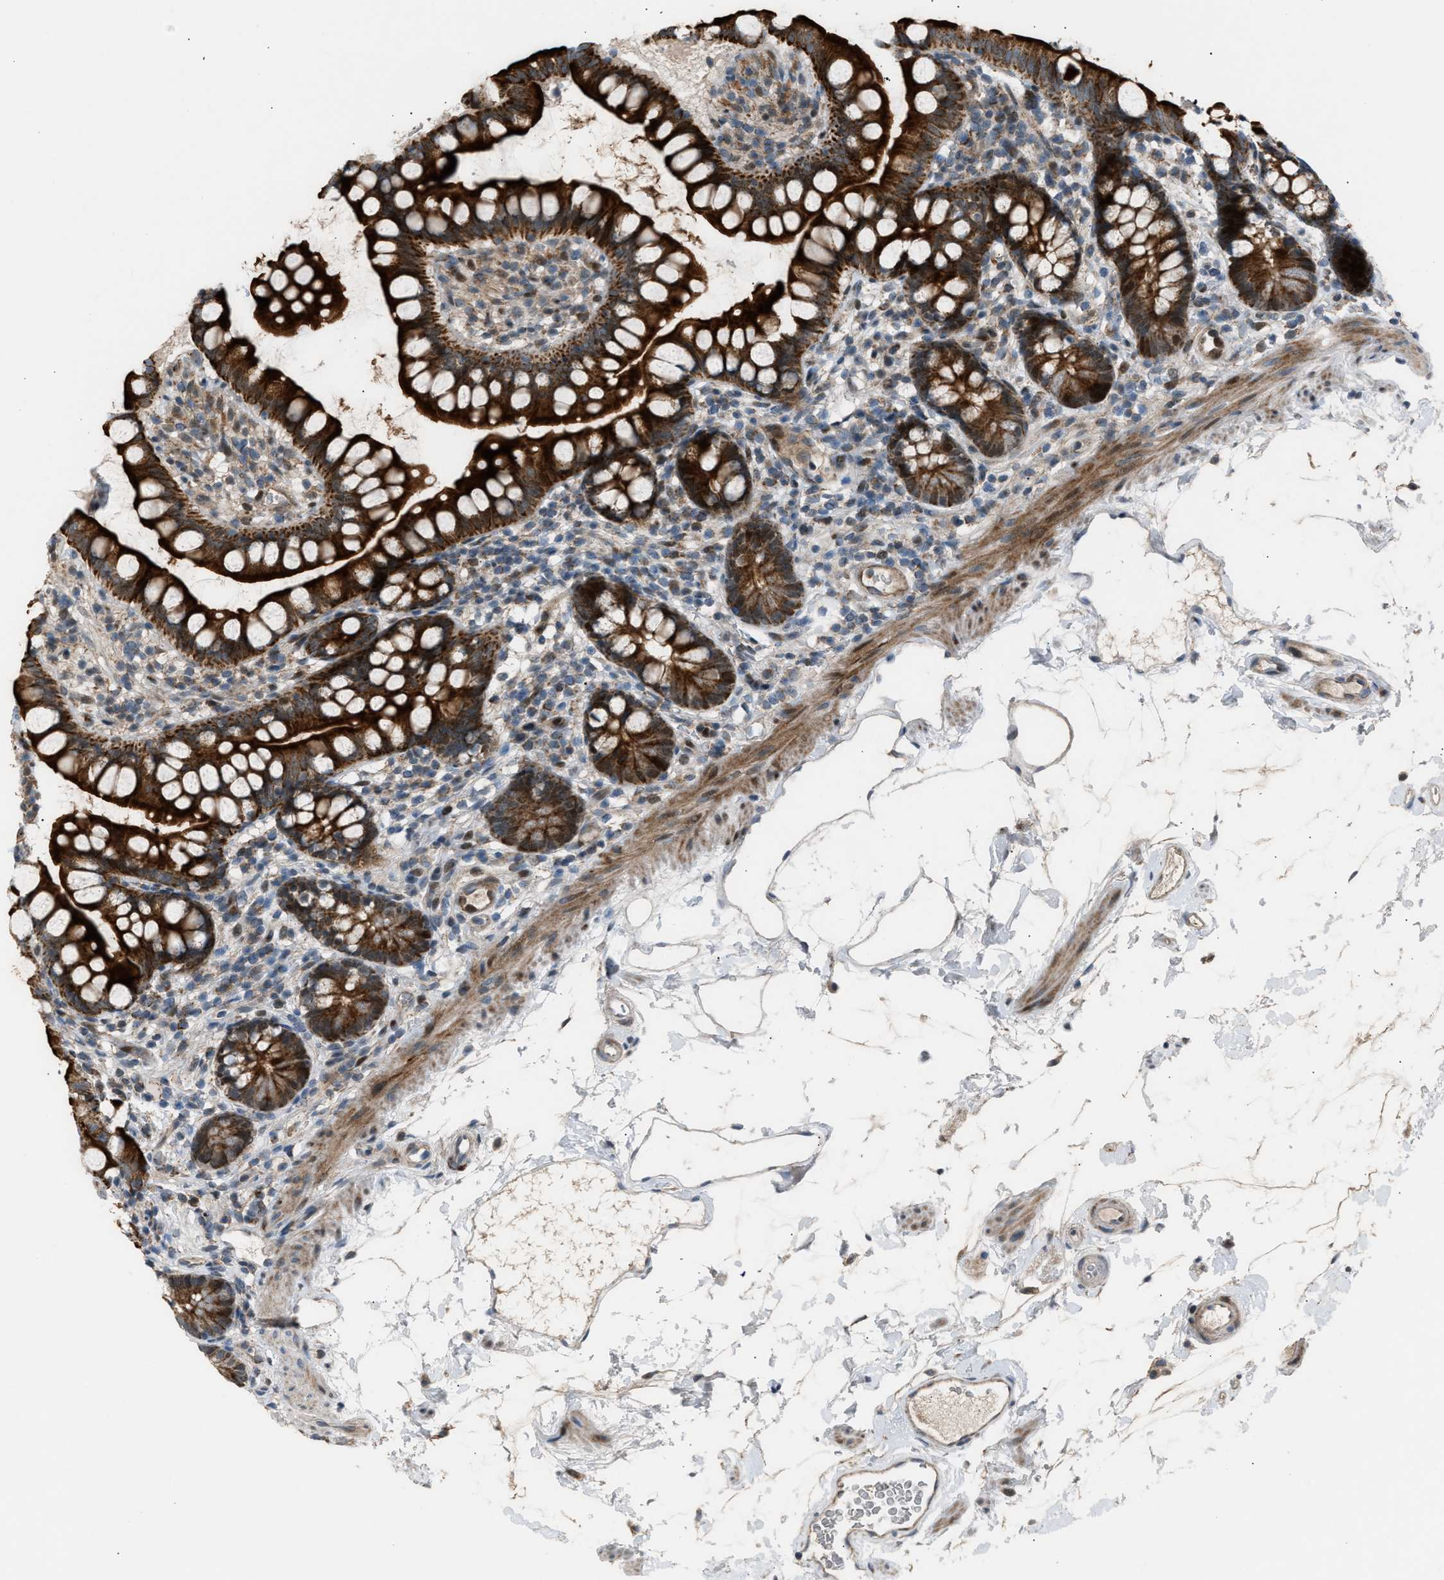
{"staining": {"intensity": "strong", "quantity": ">75%", "location": "cytoplasmic/membranous"}, "tissue": "small intestine", "cell_type": "Glandular cells", "image_type": "normal", "snomed": [{"axis": "morphology", "description": "Normal tissue, NOS"}, {"axis": "topography", "description": "Small intestine"}], "caption": "This image shows immunohistochemistry staining of normal small intestine, with high strong cytoplasmic/membranous staining in about >75% of glandular cells.", "gene": "VPS41", "patient": {"sex": "female", "age": 84}}